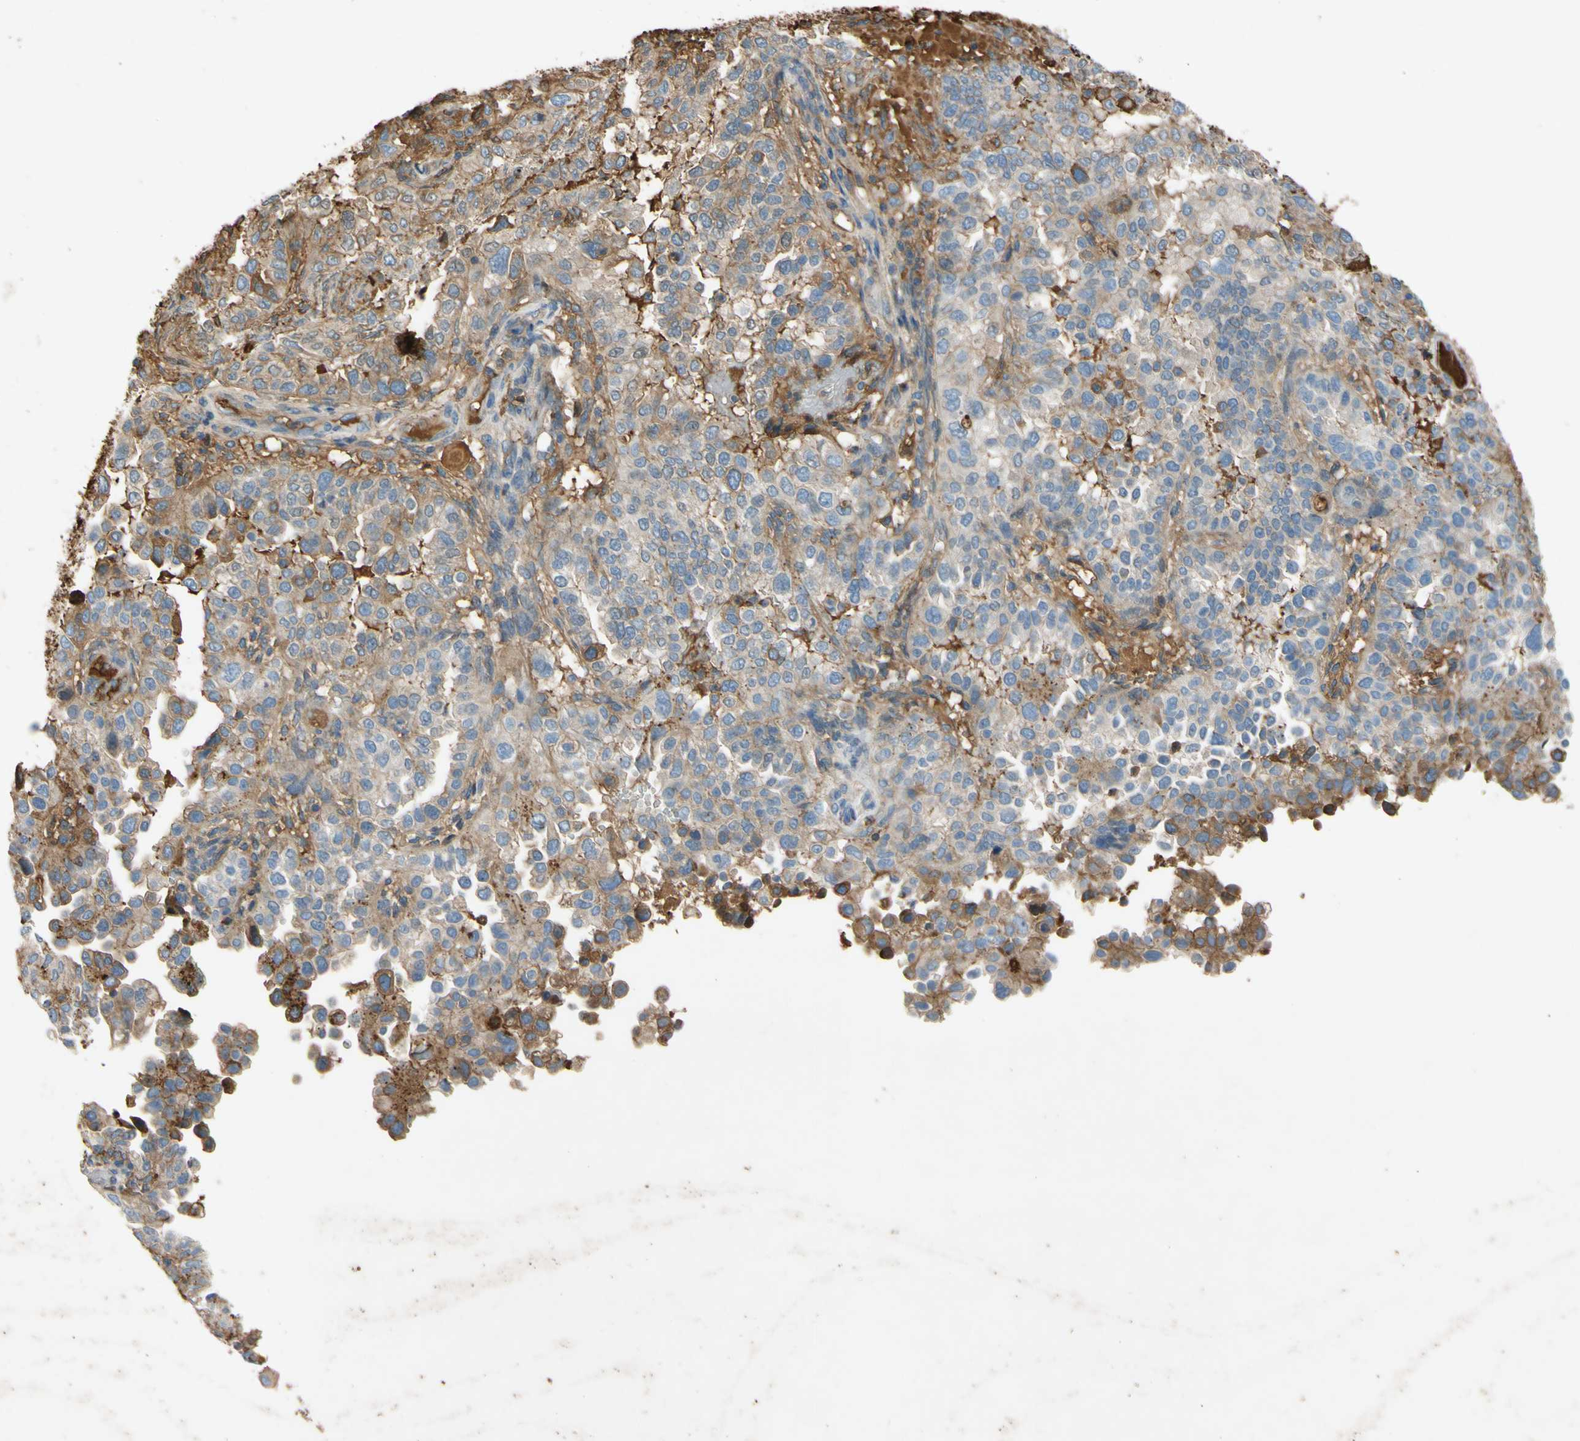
{"staining": {"intensity": "moderate", "quantity": "25%-75%", "location": "cytoplasmic/membranous"}, "tissue": "endometrial cancer", "cell_type": "Tumor cells", "image_type": "cancer", "snomed": [{"axis": "morphology", "description": "Adenocarcinoma, NOS"}, {"axis": "topography", "description": "Endometrium"}], "caption": "Tumor cells exhibit medium levels of moderate cytoplasmic/membranous staining in about 25%-75% of cells in human endometrial cancer. (IHC, brightfield microscopy, high magnification).", "gene": "TIMP2", "patient": {"sex": "female", "age": 85}}